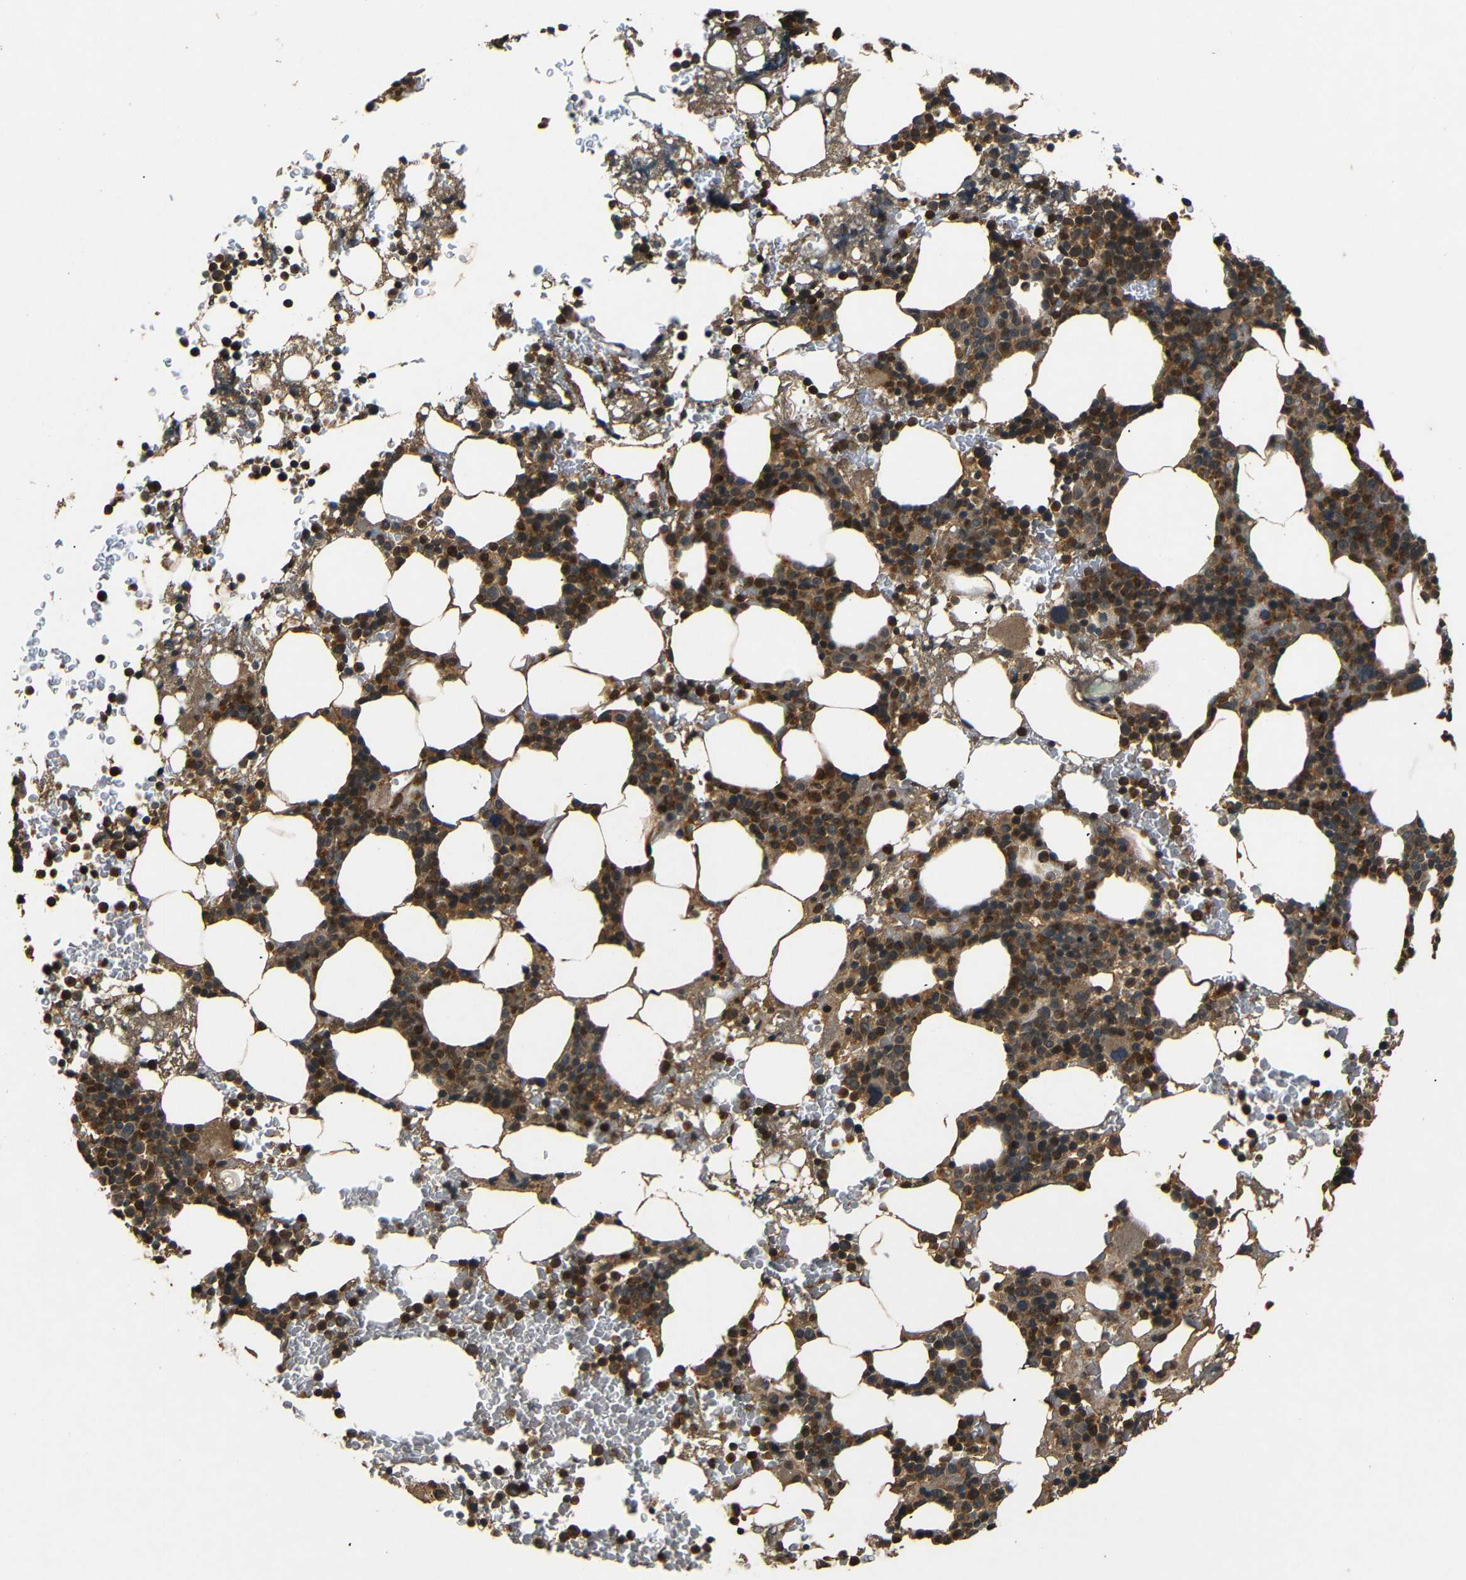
{"staining": {"intensity": "moderate", "quantity": ">75%", "location": "cytoplasmic/membranous"}, "tissue": "bone marrow", "cell_type": "Hematopoietic cells", "image_type": "normal", "snomed": [{"axis": "morphology", "description": "Normal tissue, NOS"}, {"axis": "morphology", "description": "Inflammation, NOS"}, {"axis": "topography", "description": "Bone marrow"}], "caption": "IHC (DAB) staining of benign bone marrow demonstrates moderate cytoplasmic/membranous protein staining in about >75% of hematopoietic cells. The protein of interest is shown in brown color, while the nuclei are stained blue.", "gene": "TANK", "patient": {"sex": "female", "age": 84}}